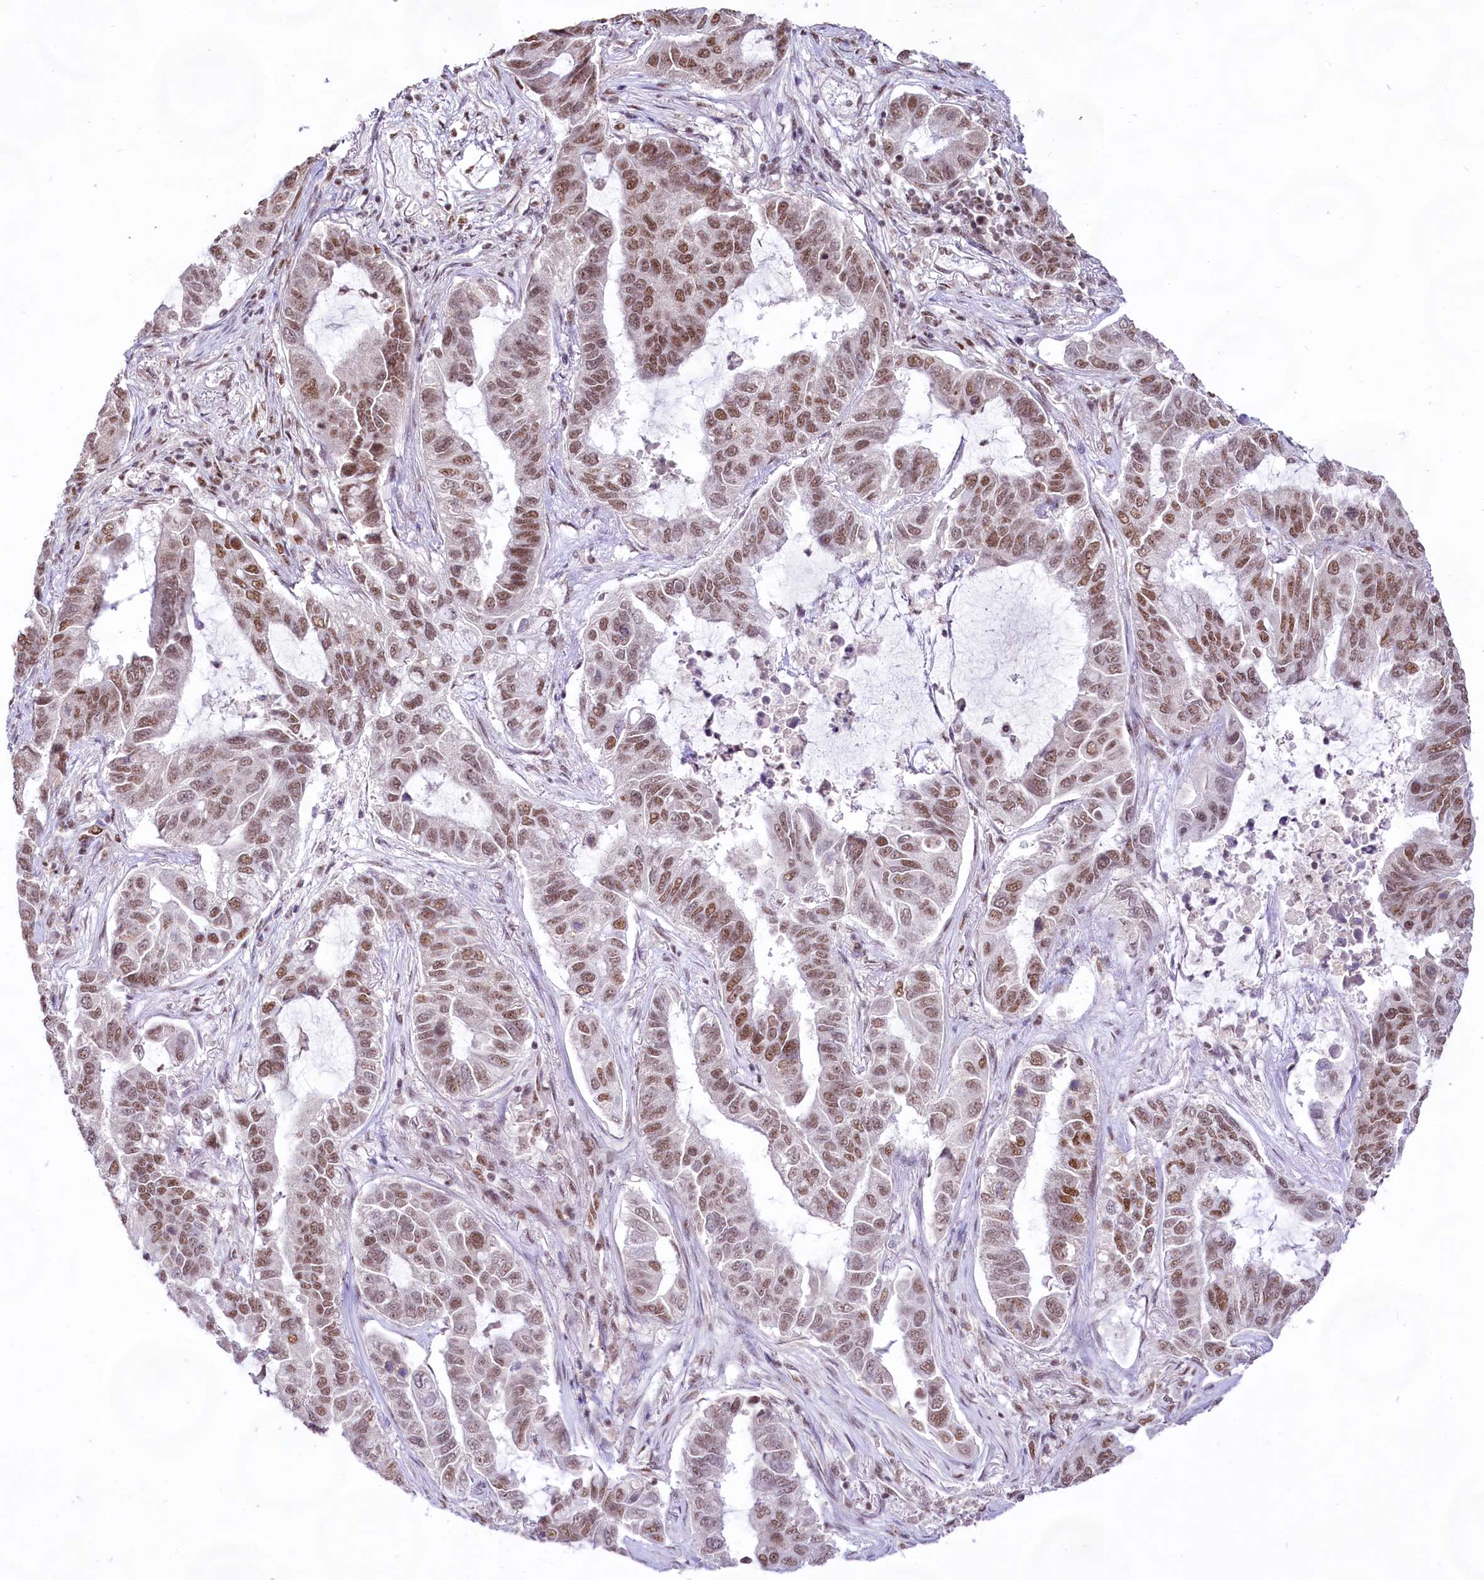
{"staining": {"intensity": "moderate", "quantity": ">75%", "location": "nuclear"}, "tissue": "lung cancer", "cell_type": "Tumor cells", "image_type": "cancer", "snomed": [{"axis": "morphology", "description": "Adenocarcinoma, NOS"}, {"axis": "topography", "description": "Lung"}], "caption": "Moderate nuclear protein positivity is present in about >75% of tumor cells in adenocarcinoma (lung). The protein is shown in brown color, while the nuclei are stained blue.", "gene": "HIRA", "patient": {"sex": "male", "age": 64}}